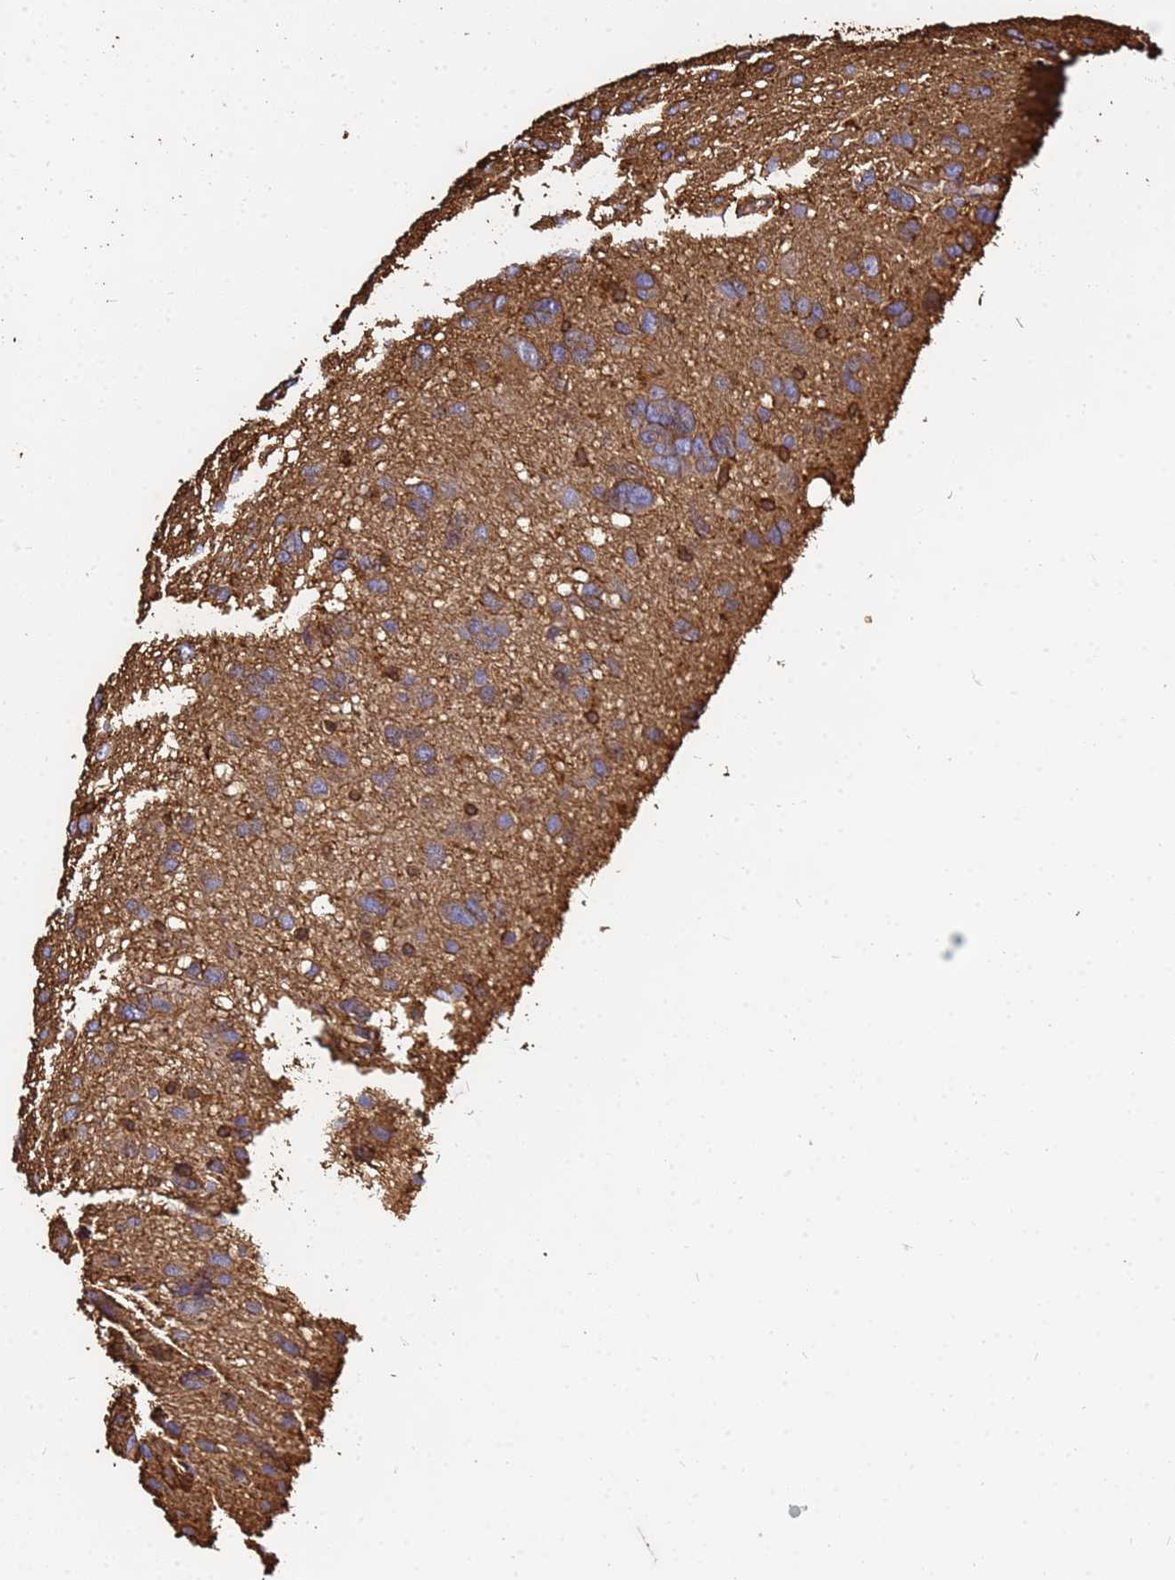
{"staining": {"intensity": "moderate", "quantity": "<25%", "location": "cytoplasmic/membranous"}, "tissue": "glioma", "cell_type": "Tumor cells", "image_type": "cancer", "snomed": [{"axis": "morphology", "description": "Glioma, malignant, High grade"}, {"axis": "topography", "description": "Brain"}], "caption": "This is a micrograph of immunohistochemistry staining of malignant glioma (high-grade), which shows moderate expression in the cytoplasmic/membranous of tumor cells.", "gene": "ACTB", "patient": {"sex": "female", "age": 59}}